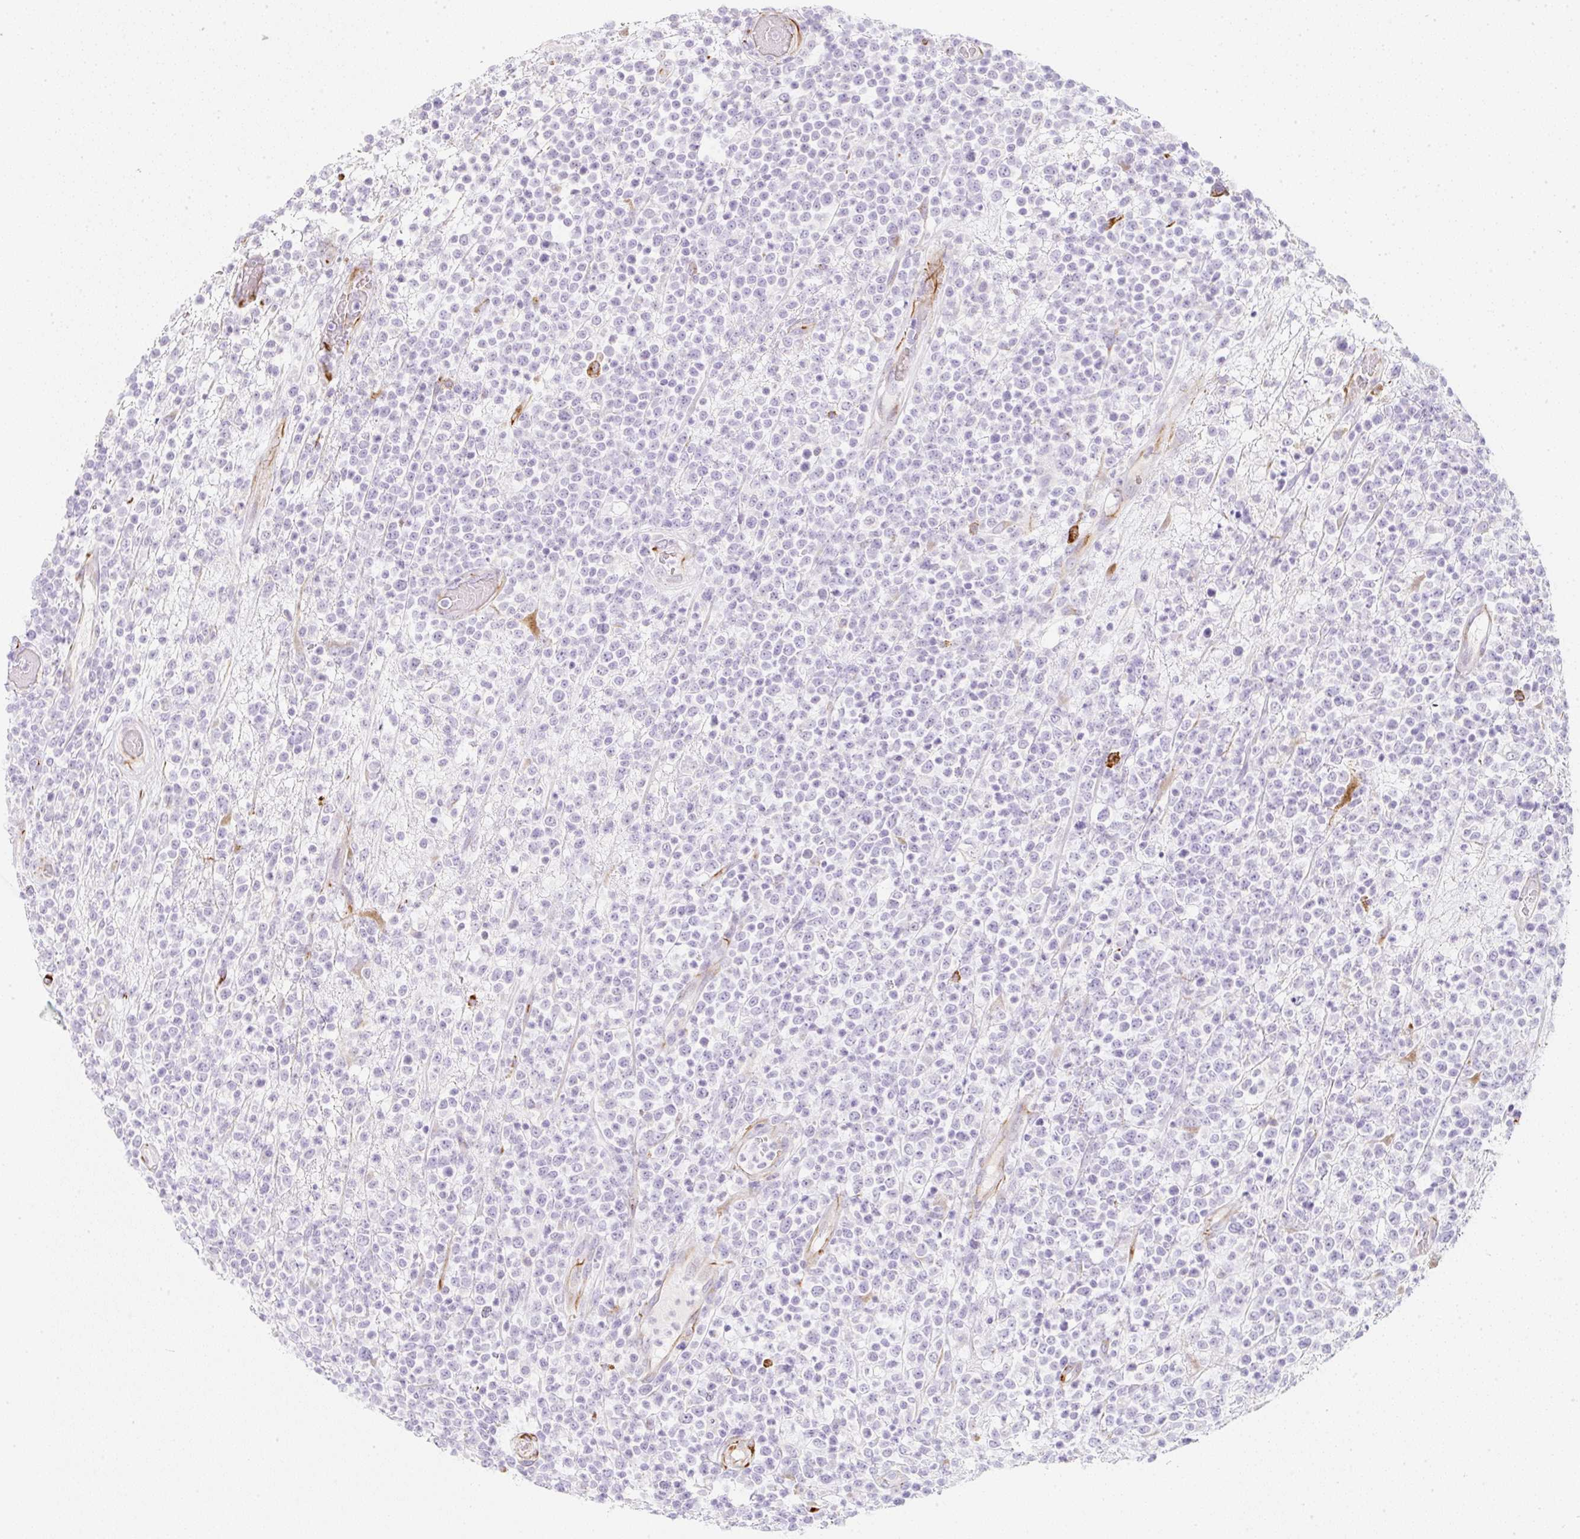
{"staining": {"intensity": "negative", "quantity": "none", "location": "none"}, "tissue": "lymphoma", "cell_type": "Tumor cells", "image_type": "cancer", "snomed": [{"axis": "morphology", "description": "Malignant lymphoma, non-Hodgkin's type, High grade"}, {"axis": "topography", "description": "Colon"}], "caption": "Immunohistochemical staining of human high-grade malignant lymphoma, non-Hodgkin's type exhibits no significant staining in tumor cells. The staining is performed using DAB (3,3'-diaminobenzidine) brown chromogen with nuclei counter-stained in using hematoxylin.", "gene": "ZNF689", "patient": {"sex": "female", "age": 53}}